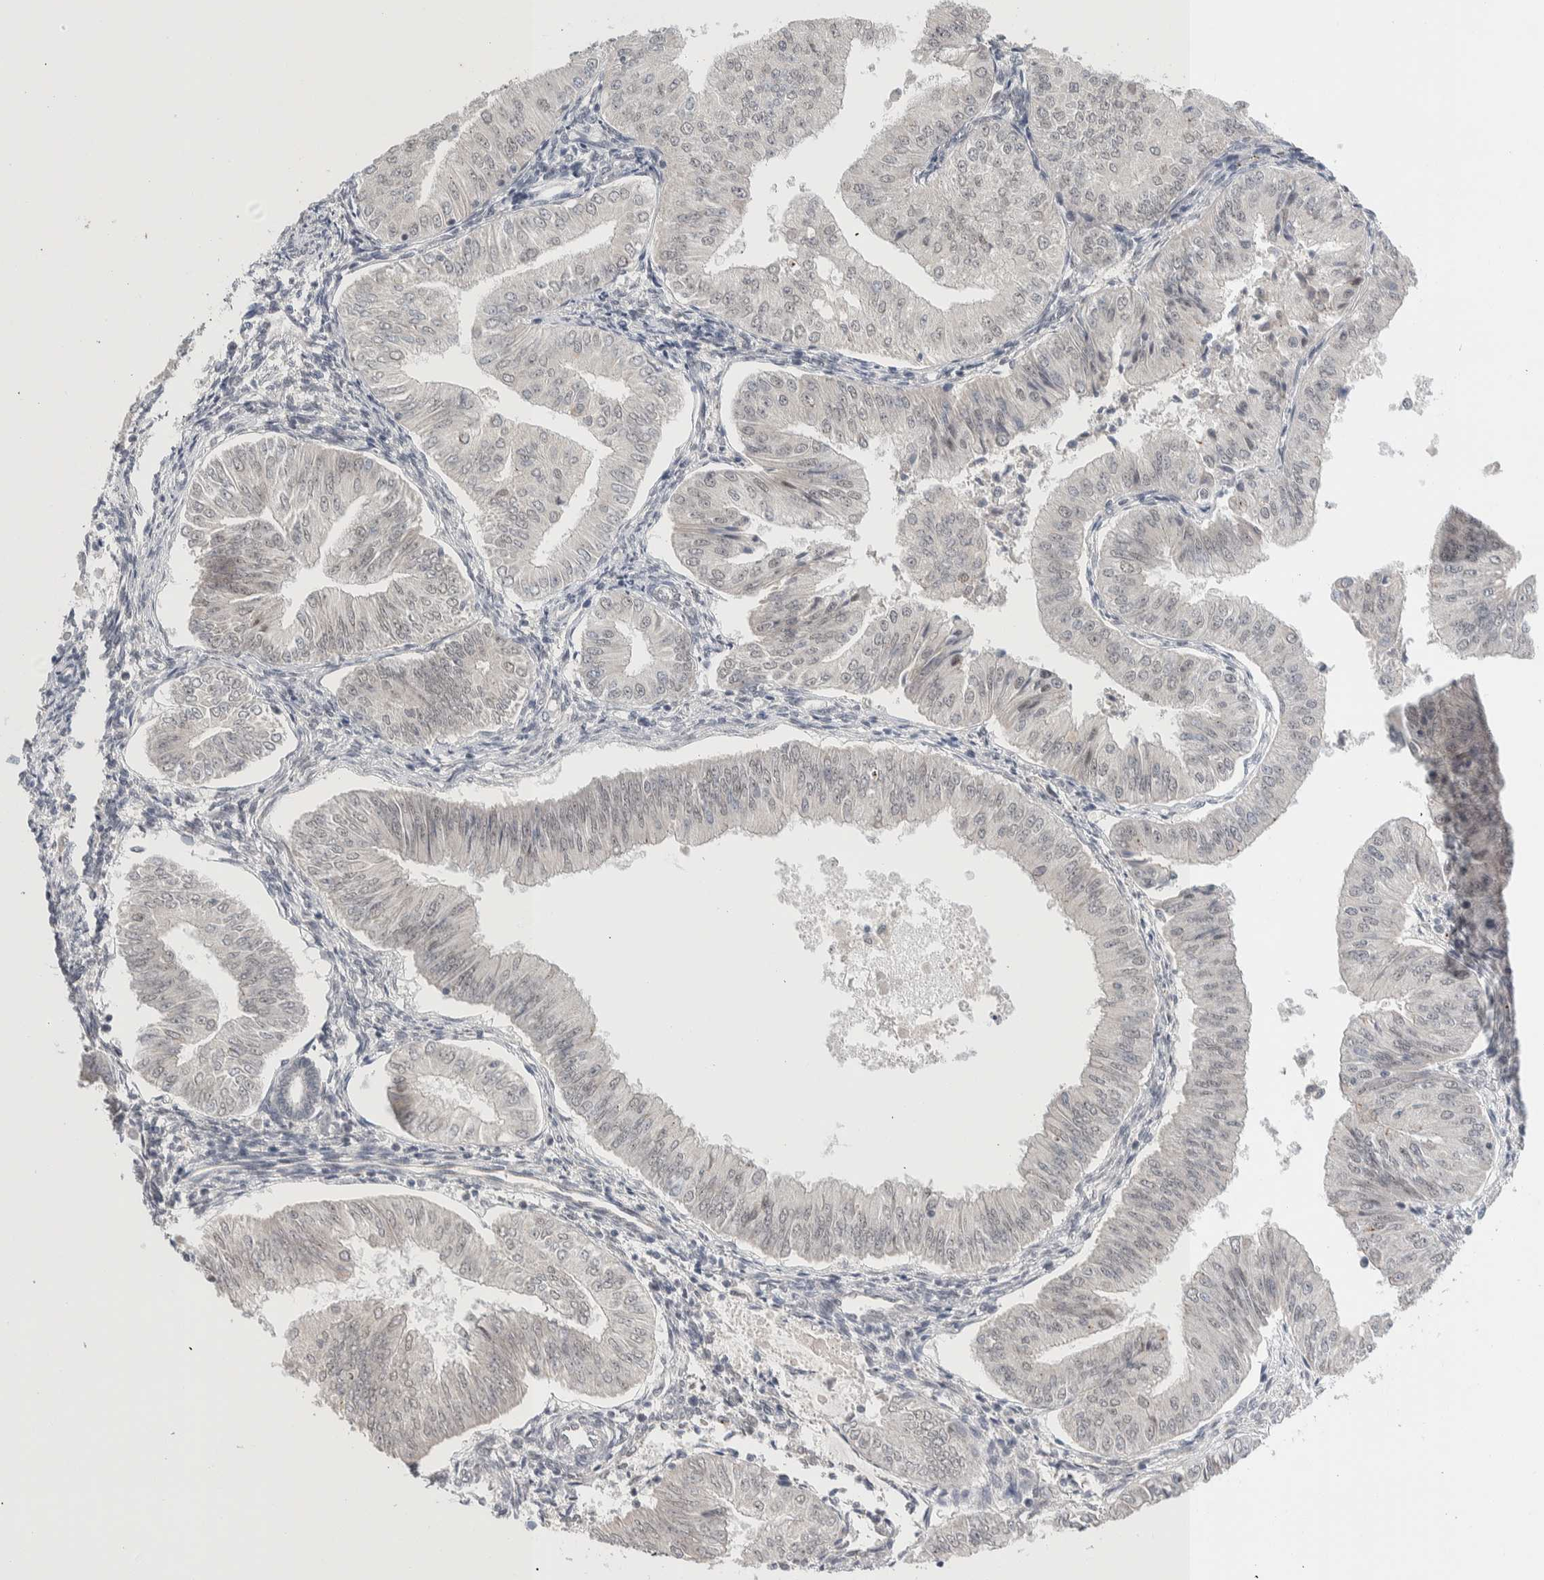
{"staining": {"intensity": "negative", "quantity": "none", "location": "none"}, "tissue": "endometrial cancer", "cell_type": "Tumor cells", "image_type": "cancer", "snomed": [{"axis": "morphology", "description": "Normal tissue, NOS"}, {"axis": "morphology", "description": "Adenocarcinoma, NOS"}, {"axis": "topography", "description": "Endometrium"}], "caption": "High power microscopy image of an immunohistochemistry histopathology image of endometrial adenocarcinoma, revealing no significant positivity in tumor cells.", "gene": "CRAT", "patient": {"sex": "female", "age": 53}}